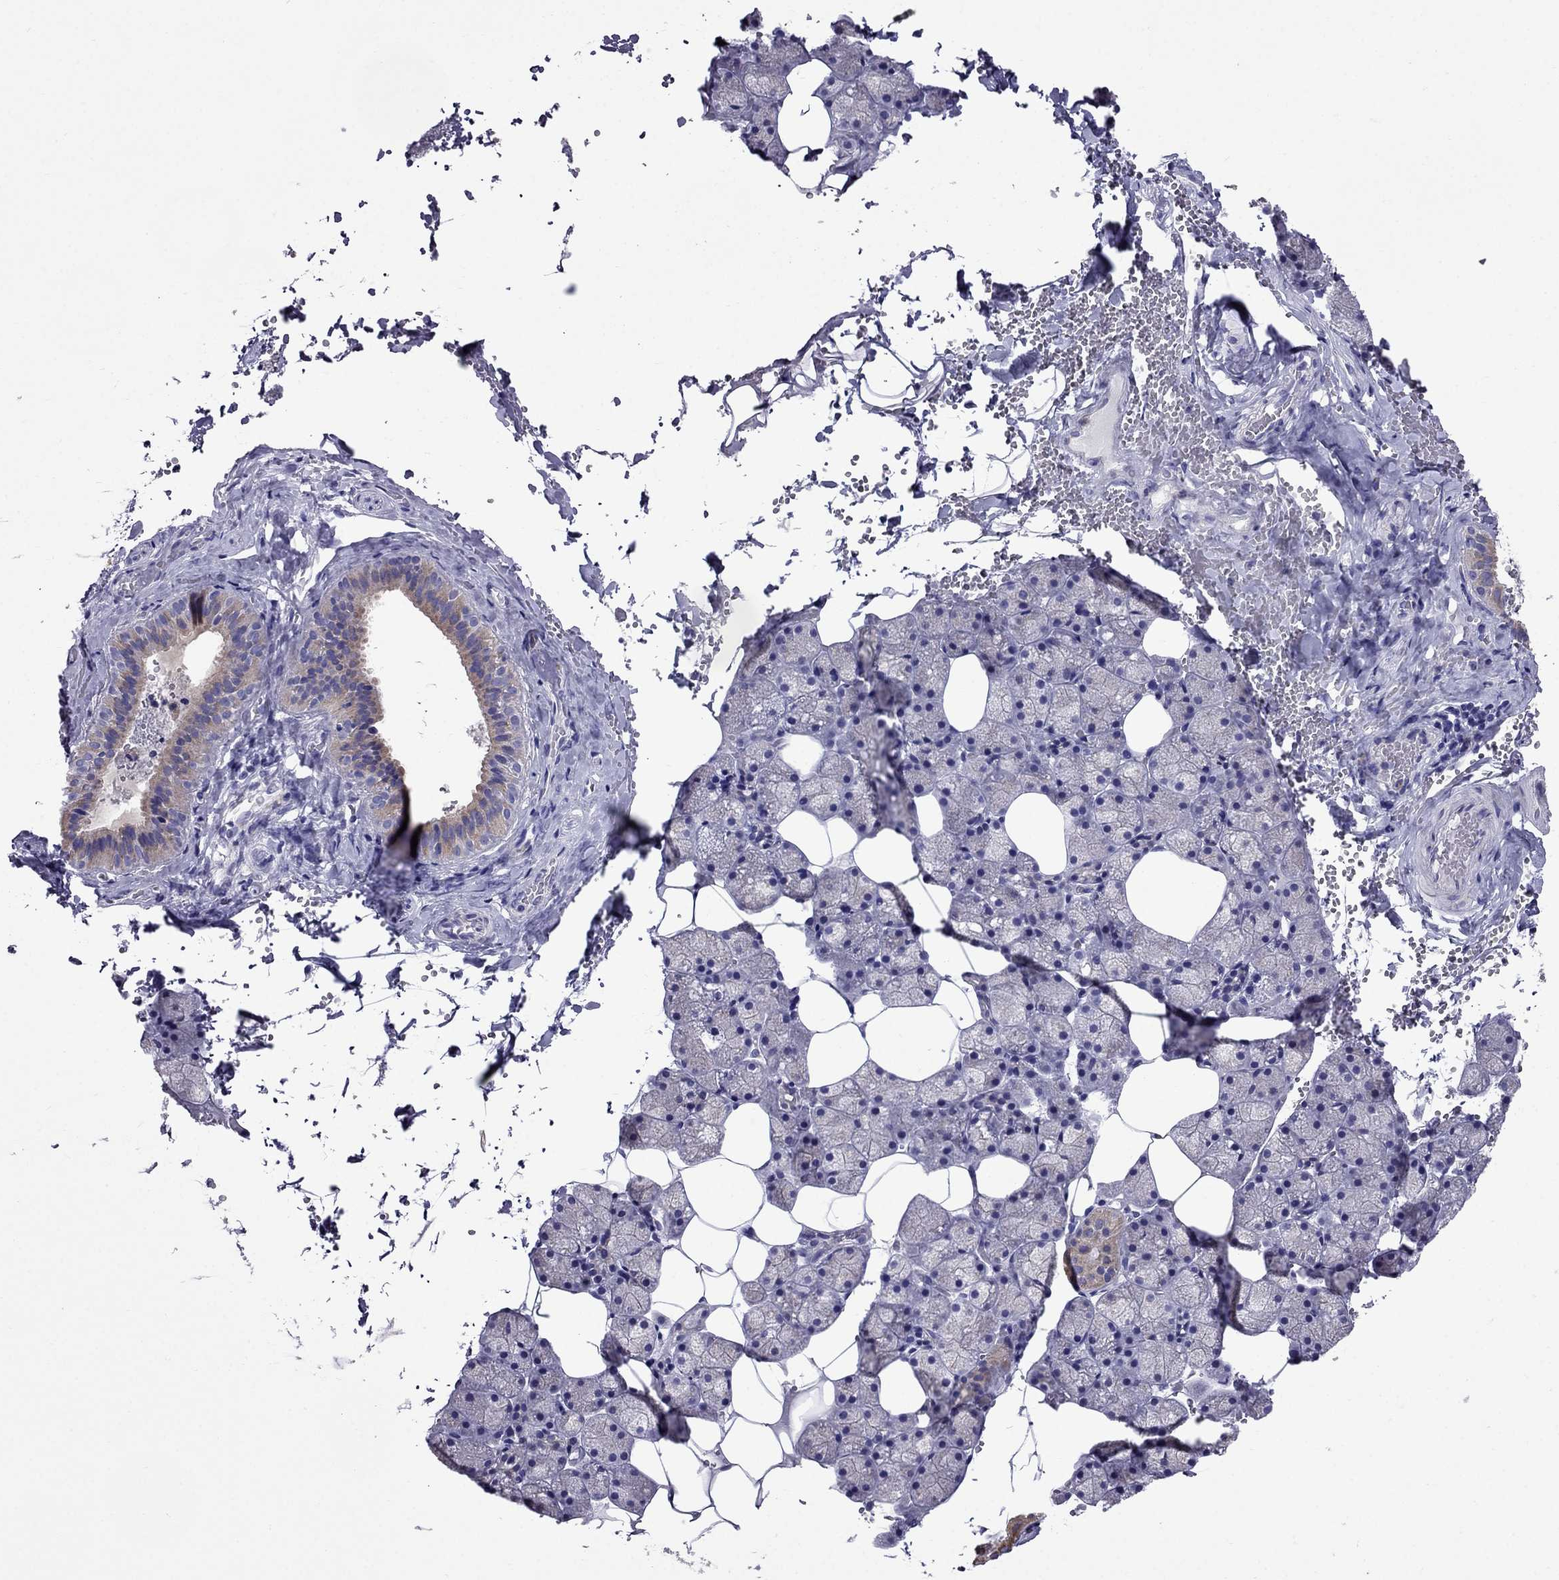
{"staining": {"intensity": "moderate", "quantity": "<25%", "location": "cytoplasmic/membranous"}, "tissue": "salivary gland", "cell_type": "Glandular cells", "image_type": "normal", "snomed": [{"axis": "morphology", "description": "Normal tissue, NOS"}, {"axis": "topography", "description": "Salivary gland"}], "caption": "Immunohistochemistry (IHC) staining of normal salivary gland, which demonstrates low levels of moderate cytoplasmic/membranous positivity in about <25% of glandular cells indicating moderate cytoplasmic/membranous protein staining. The staining was performed using DAB (brown) for protein detection and nuclei were counterstained in hematoxylin (blue).", "gene": "OXCT2", "patient": {"sex": "male", "age": 38}}